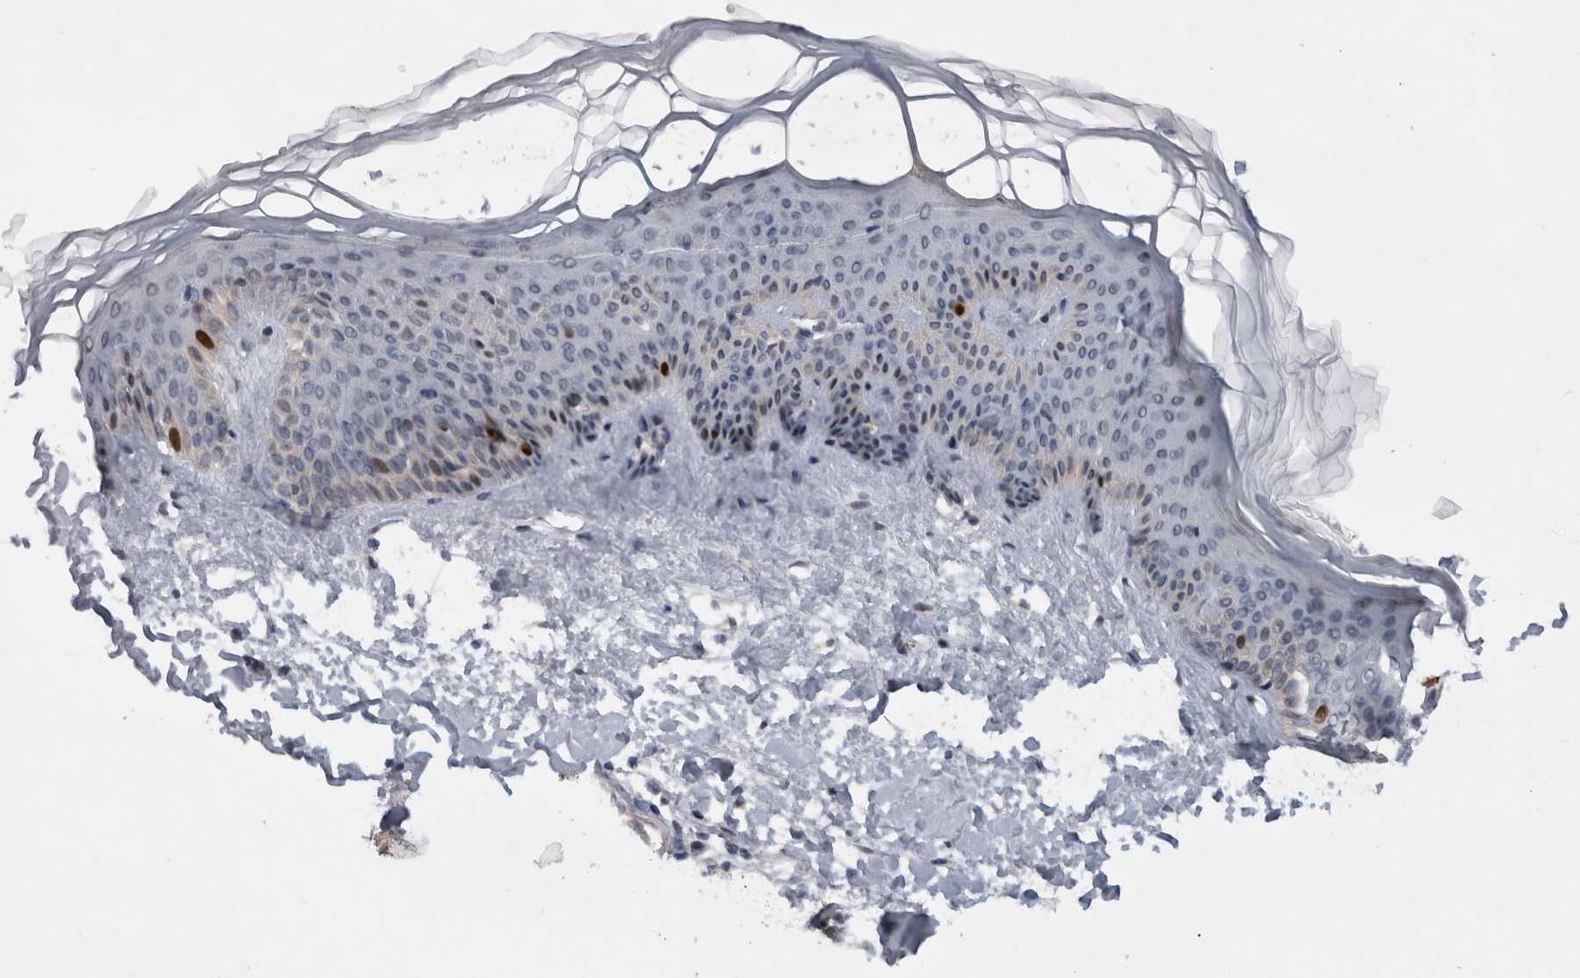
{"staining": {"intensity": "negative", "quantity": "none", "location": "none"}, "tissue": "skin", "cell_type": "Fibroblasts", "image_type": "normal", "snomed": [{"axis": "morphology", "description": "Normal tissue, NOS"}, {"axis": "morphology", "description": "Malignant melanoma, Metastatic site"}, {"axis": "topography", "description": "Skin"}], "caption": "Immunohistochemistry (IHC) photomicrograph of benign human skin stained for a protein (brown), which shows no staining in fibroblasts.", "gene": "KIF18B", "patient": {"sex": "male", "age": 41}}